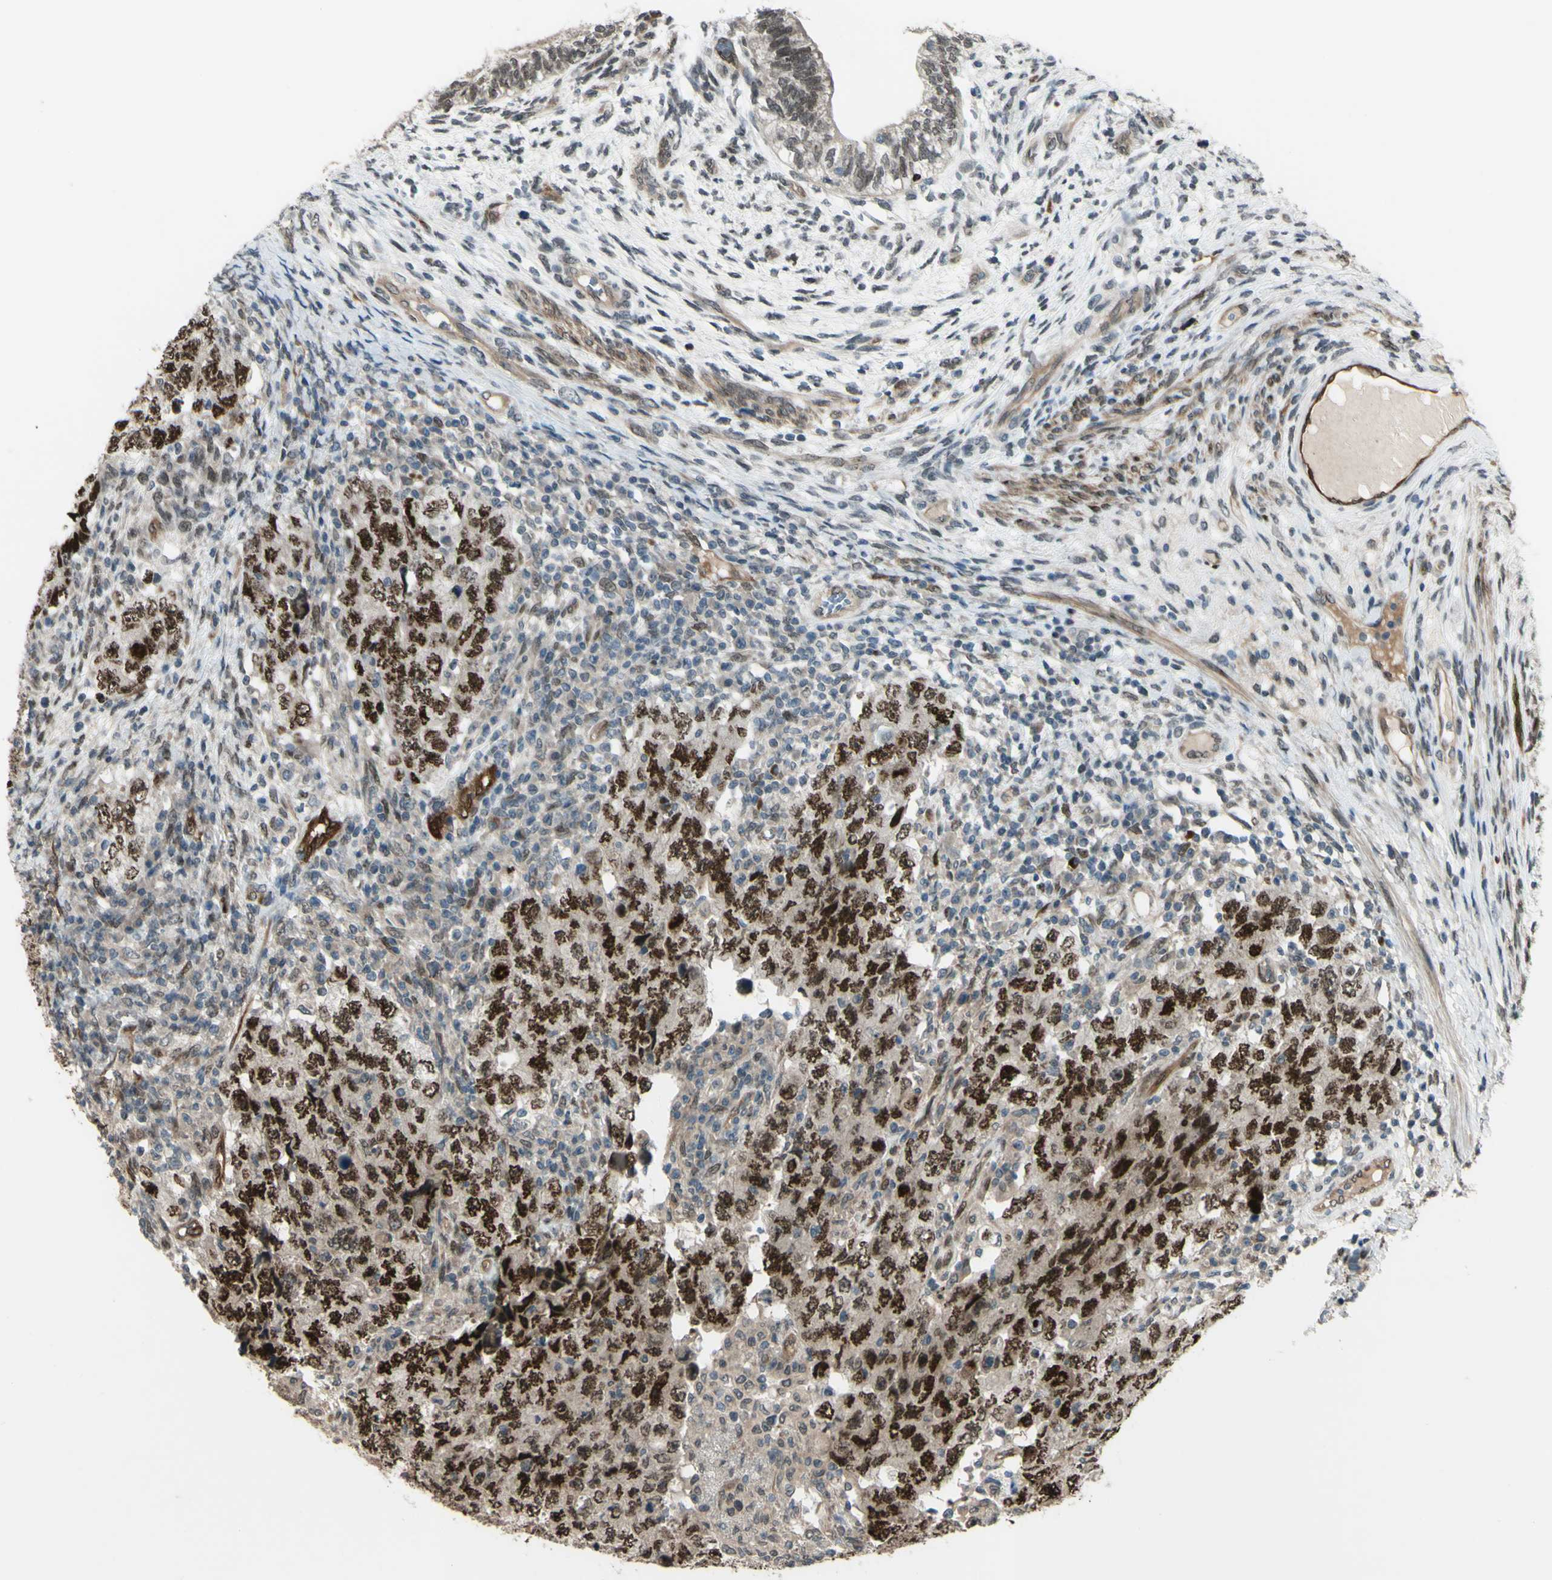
{"staining": {"intensity": "strong", "quantity": ">75%", "location": "nuclear"}, "tissue": "testis cancer", "cell_type": "Tumor cells", "image_type": "cancer", "snomed": [{"axis": "morphology", "description": "Carcinoma, Embryonal, NOS"}, {"axis": "topography", "description": "Testis"}], "caption": "Immunohistochemical staining of testis cancer (embryonal carcinoma) exhibits high levels of strong nuclear protein positivity in approximately >75% of tumor cells.", "gene": "MLF2", "patient": {"sex": "male", "age": 26}}